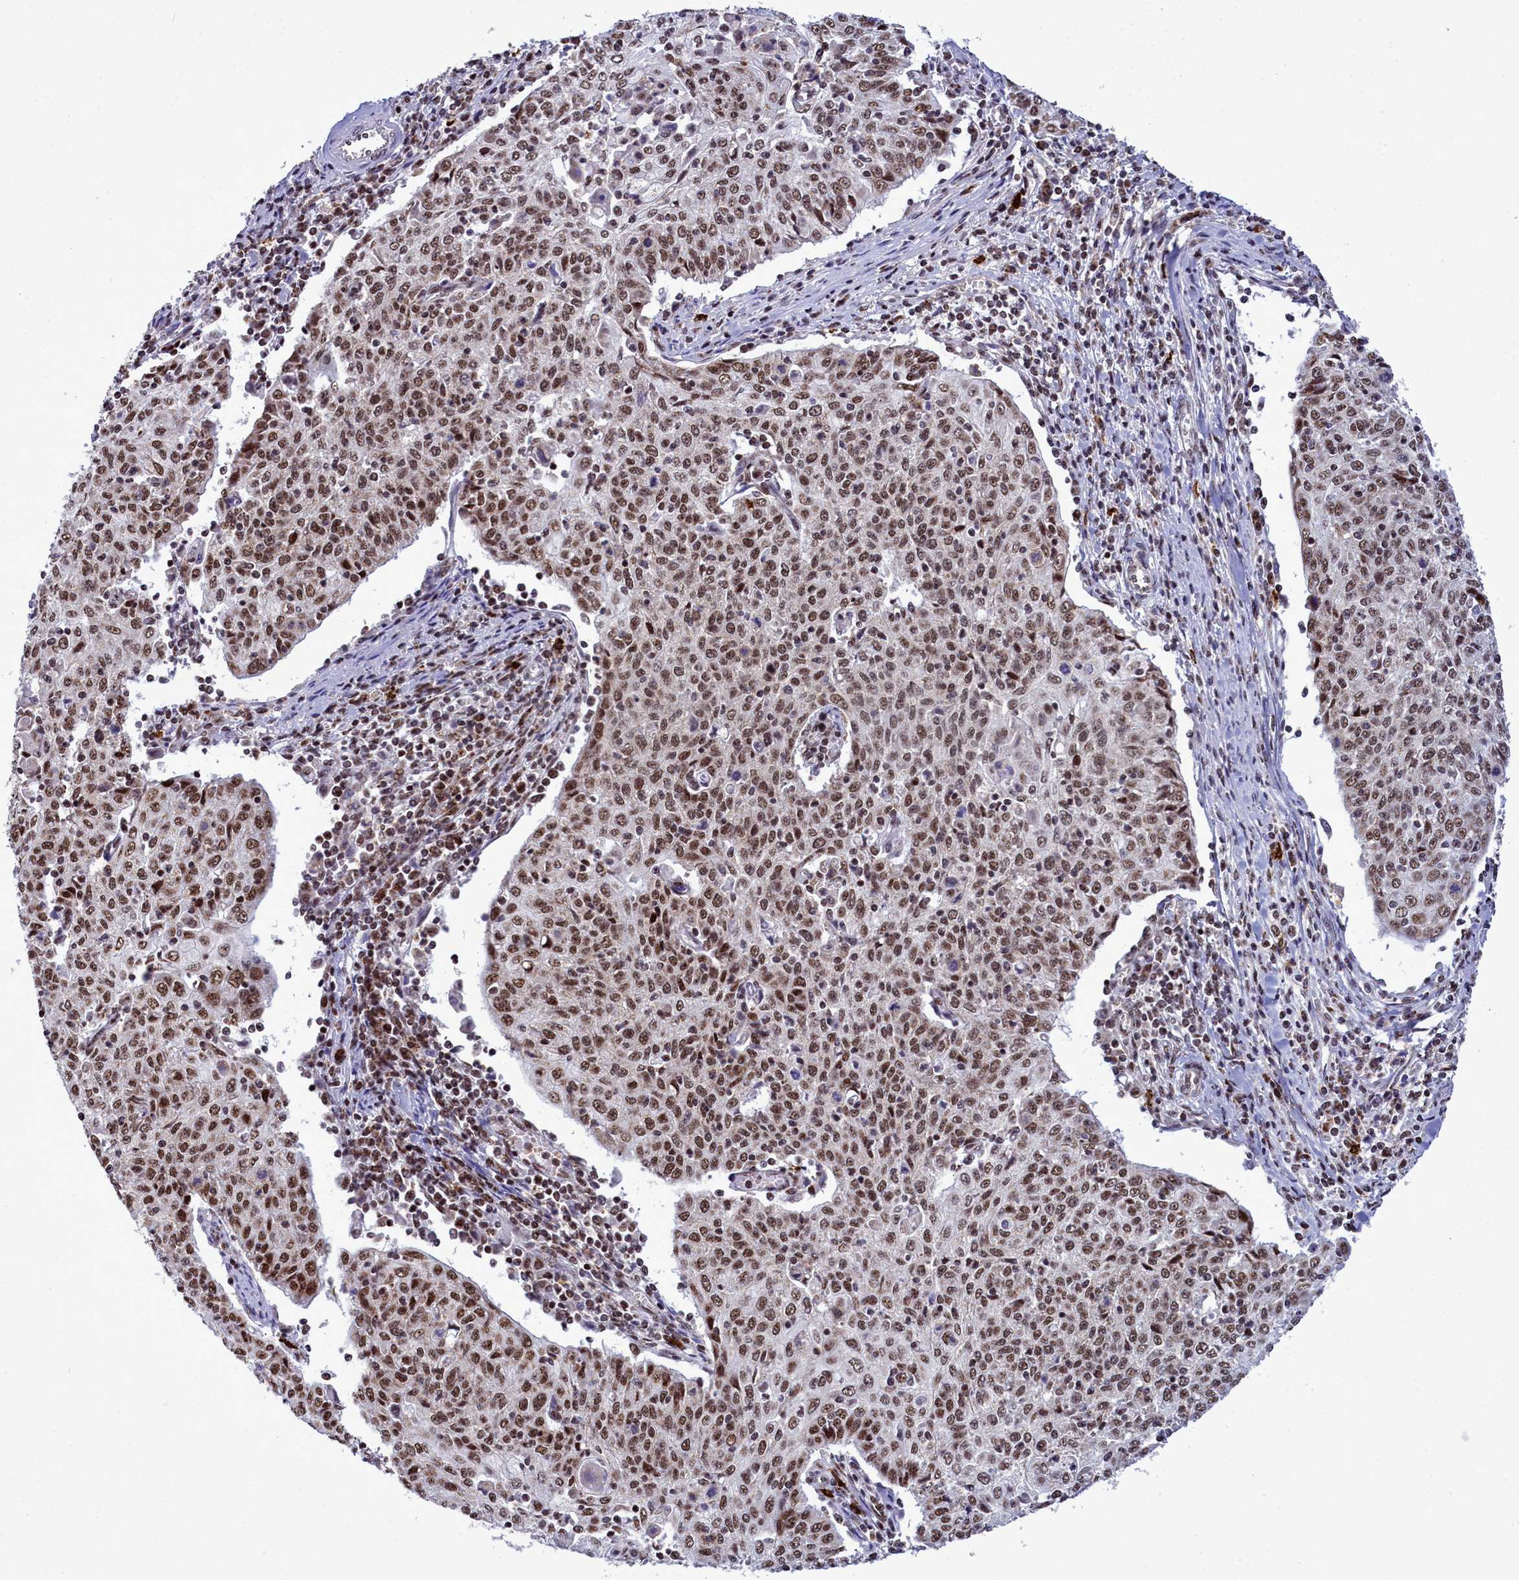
{"staining": {"intensity": "moderate", "quantity": ">75%", "location": "nuclear"}, "tissue": "cervical cancer", "cell_type": "Tumor cells", "image_type": "cancer", "snomed": [{"axis": "morphology", "description": "Squamous cell carcinoma, NOS"}, {"axis": "topography", "description": "Cervix"}], "caption": "This is a photomicrograph of IHC staining of cervical squamous cell carcinoma, which shows moderate staining in the nuclear of tumor cells.", "gene": "POM121L2", "patient": {"sex": "female", "age": 48}}